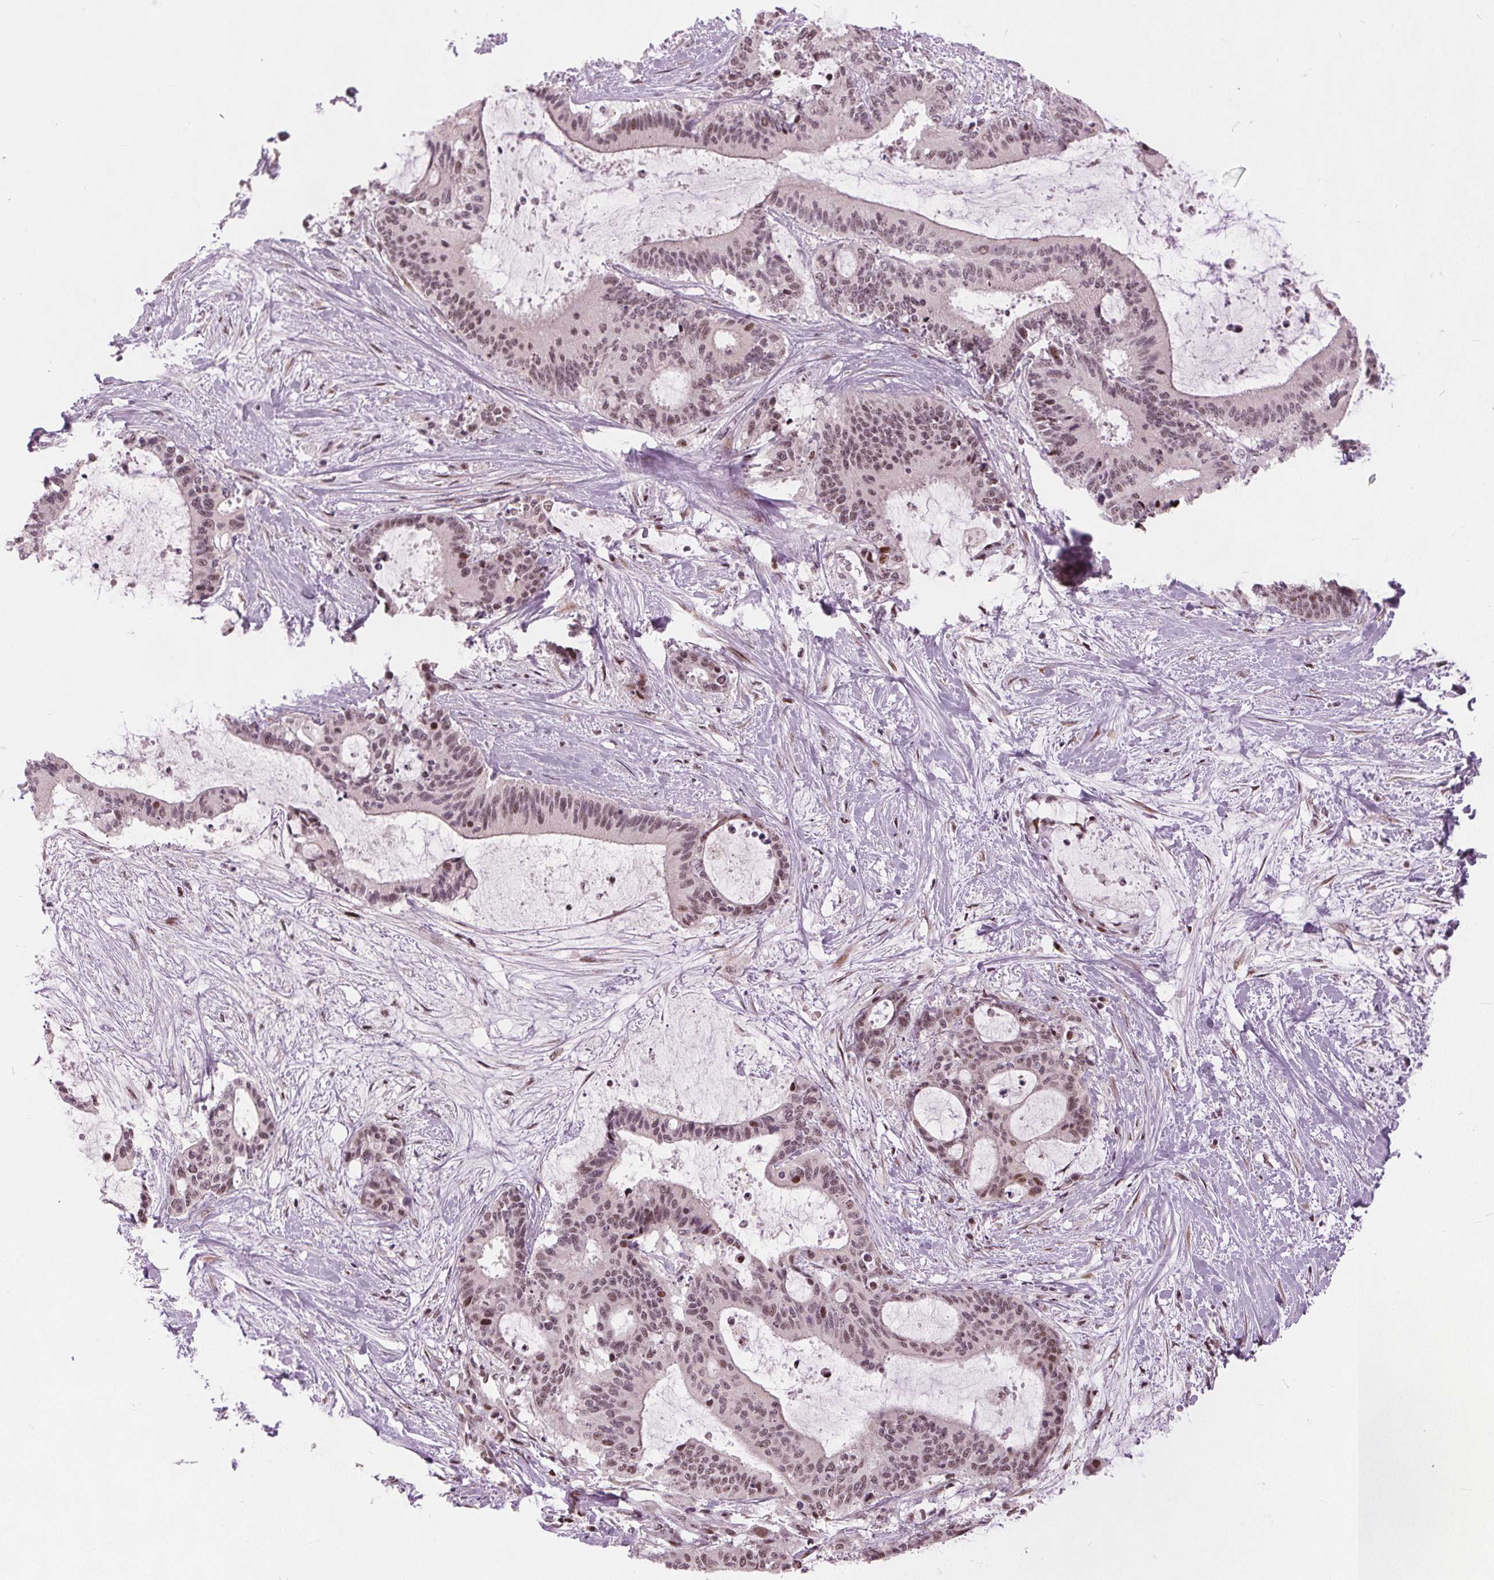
{"staining": {"intensity": "moderate", "quantity": ">75%", "location": "nuclear"}, "tissue": "liver cancer", "cell_type": "Tumor cells", "image_type": "cancer", "snomed": [{"axis": "morphology", "description": "Cholangiocarcinoma"}, {"axis": "topography", "description": "Liver"}], "caption": "Liver cancer (cholangiocarcinoma) was stained to show a protein in brown. There is medium levels of moderate nuclear expression in approximately >75% of tumor cells.", "gene": "TTC34", "patient": {"sex": "female", "age": 73}}